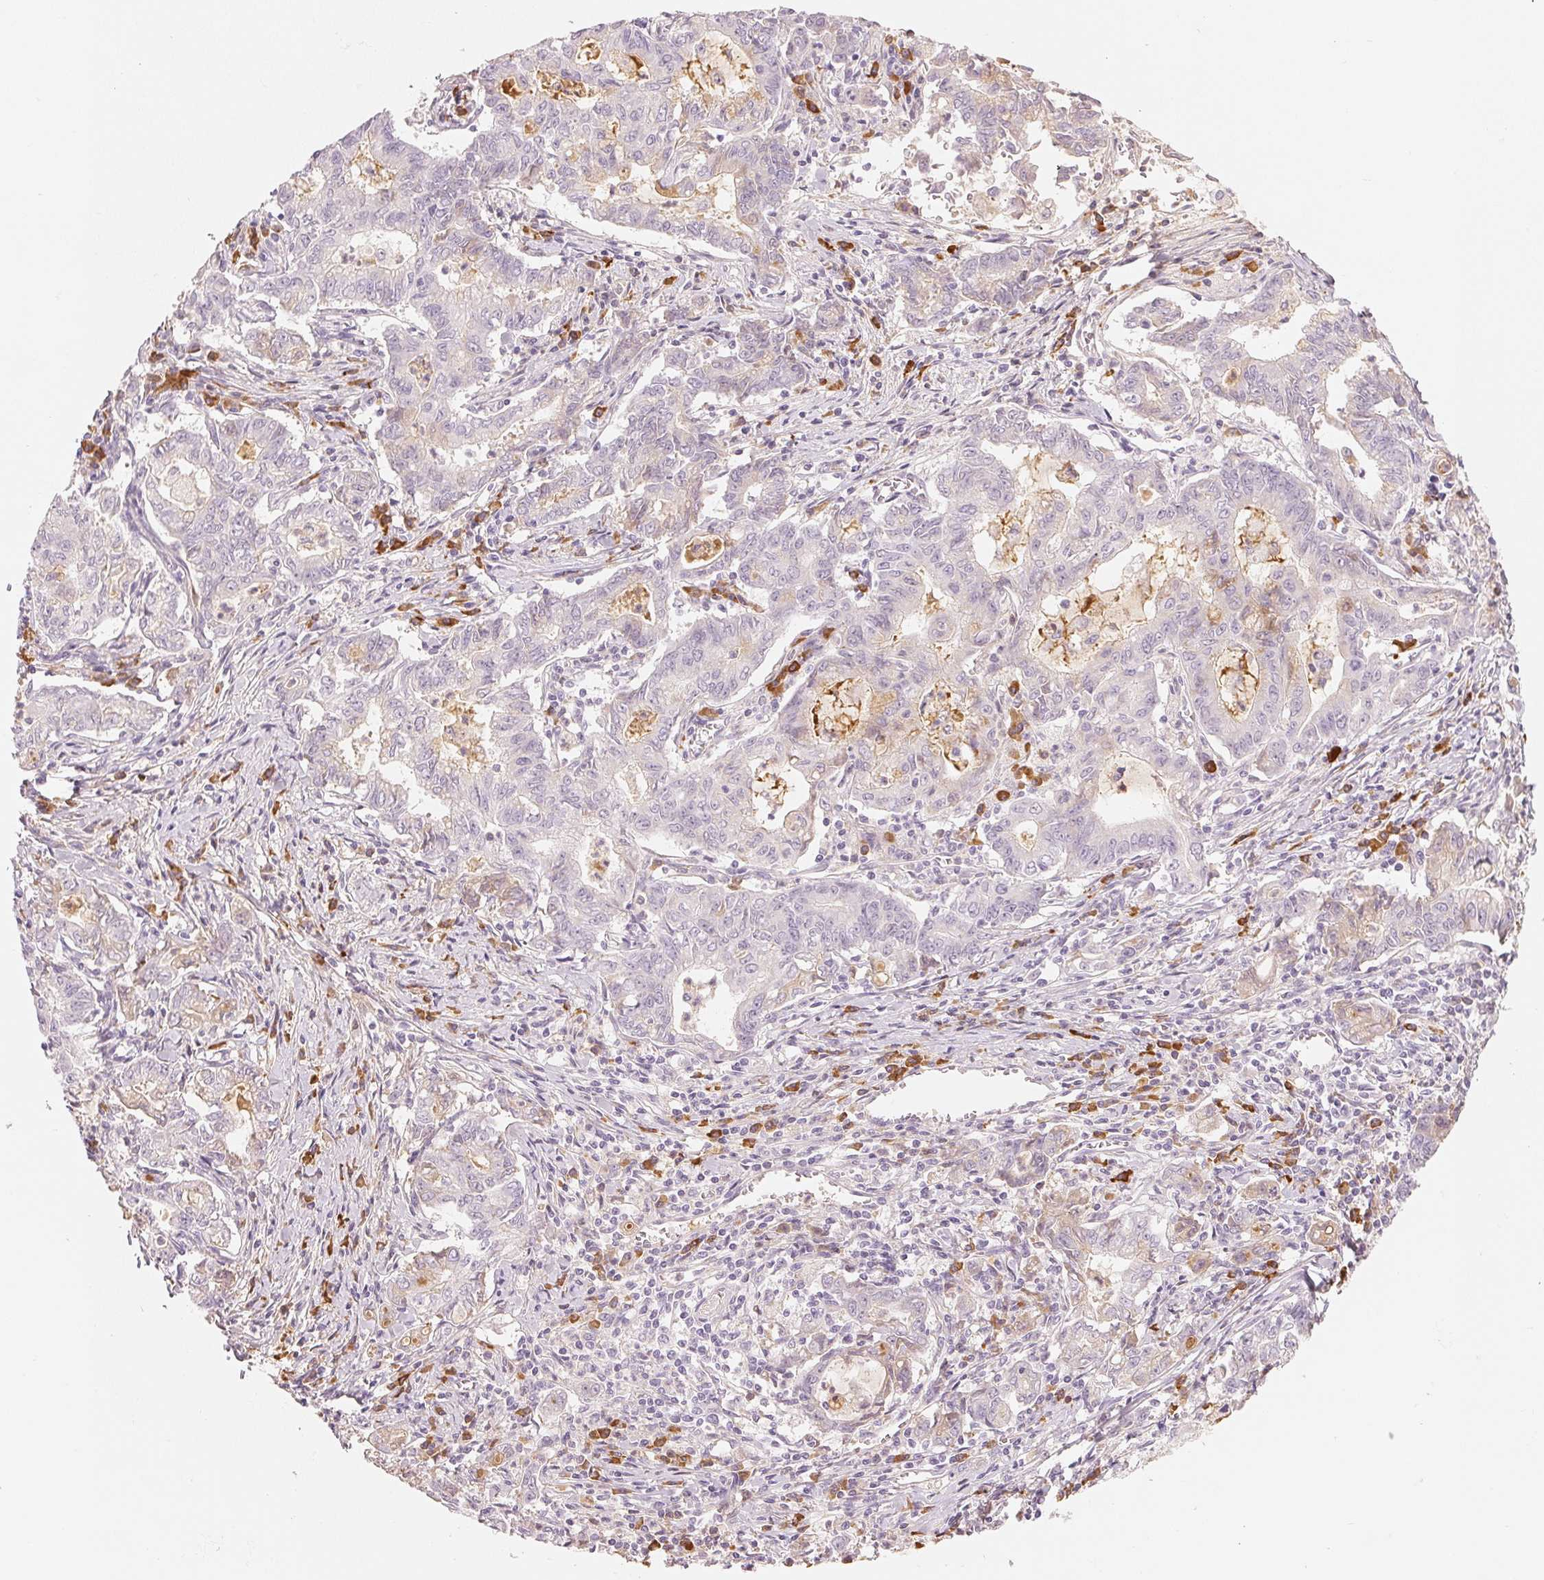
{"staining": {"intensity": "negative", "quantity": "none", "location": "none"}, "tissue": "stomach cancer", "cell_type": "Tumor cells", "image_type": "cancer", "snomed": [{"axis": "morphology", "description": "Adenocarcinoma, NOS"}, {"axis": "topography", "description": "Stomach, upper"}], "caption": "Immunohistochemical staining of stomach cancer (adenocarcinoma) displays no significant positivity in tumor cells. (Stains: DAB (3,3'-diaminobenzidine) immunohistochemistry with hematoxylin counter stain, Microscopy: brightfield microscopy at high magnification).", "gene": "RMDN2", "patient": {"sex": "female", "age": 79}}